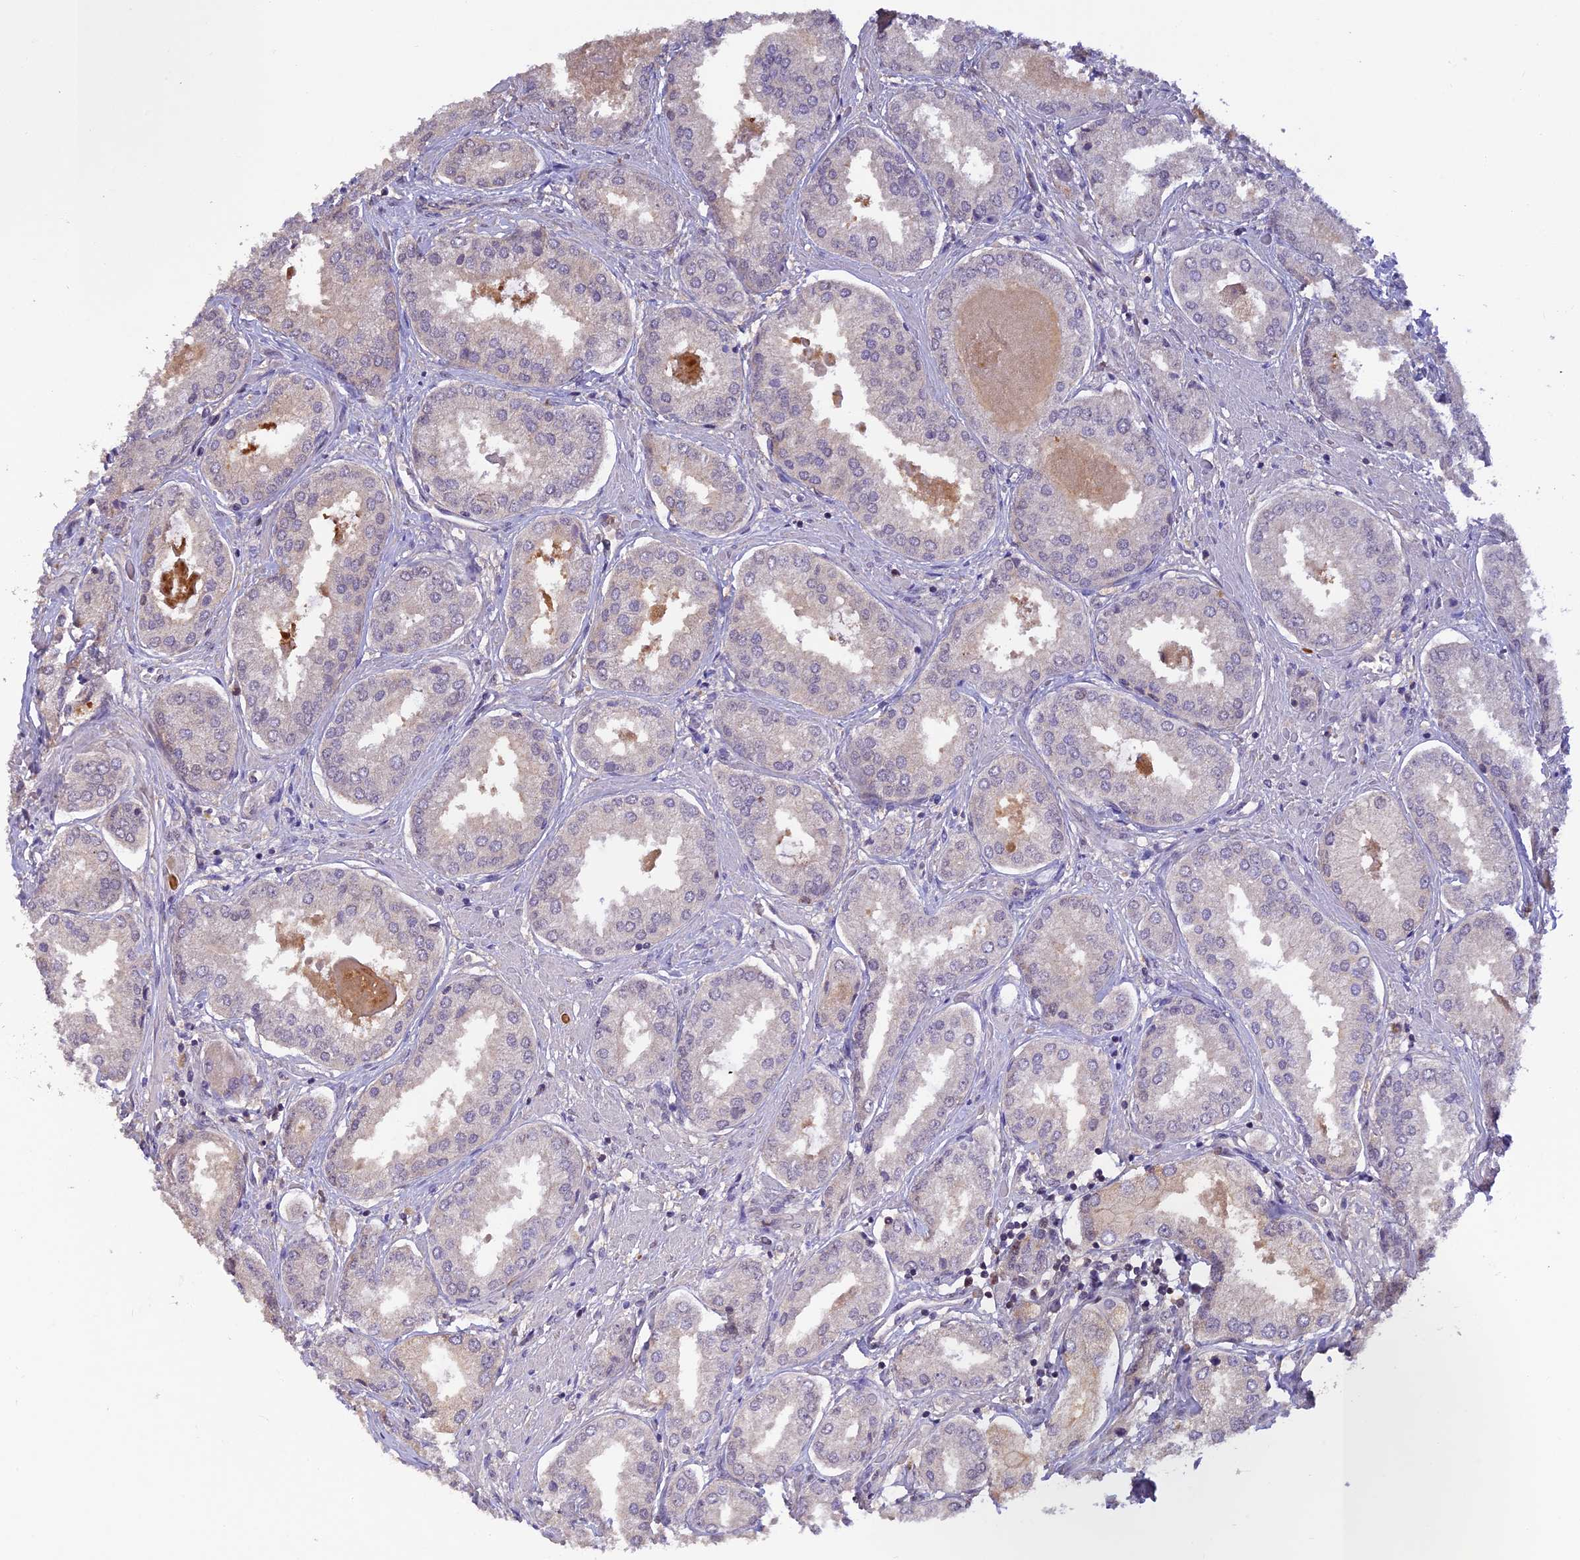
{"staining": {"intensity": "negative", "quantity": "none", "location": "none"}, "tissue": "prostate cancer", "cell_type": "Tumor cells", "image_type": "cancer", "snomed": [{"axis": "morphology", "description": "Adenocarcinoma, Low grade"}, {"axis": "topography", "description": "Prostate"}], "caption": "The image demonstrates no staining of tumor cells in low-grade adenocarcinoma (prostate).", "gene": "ZNF436", "patient": {"sex": "male", "age": 68}}